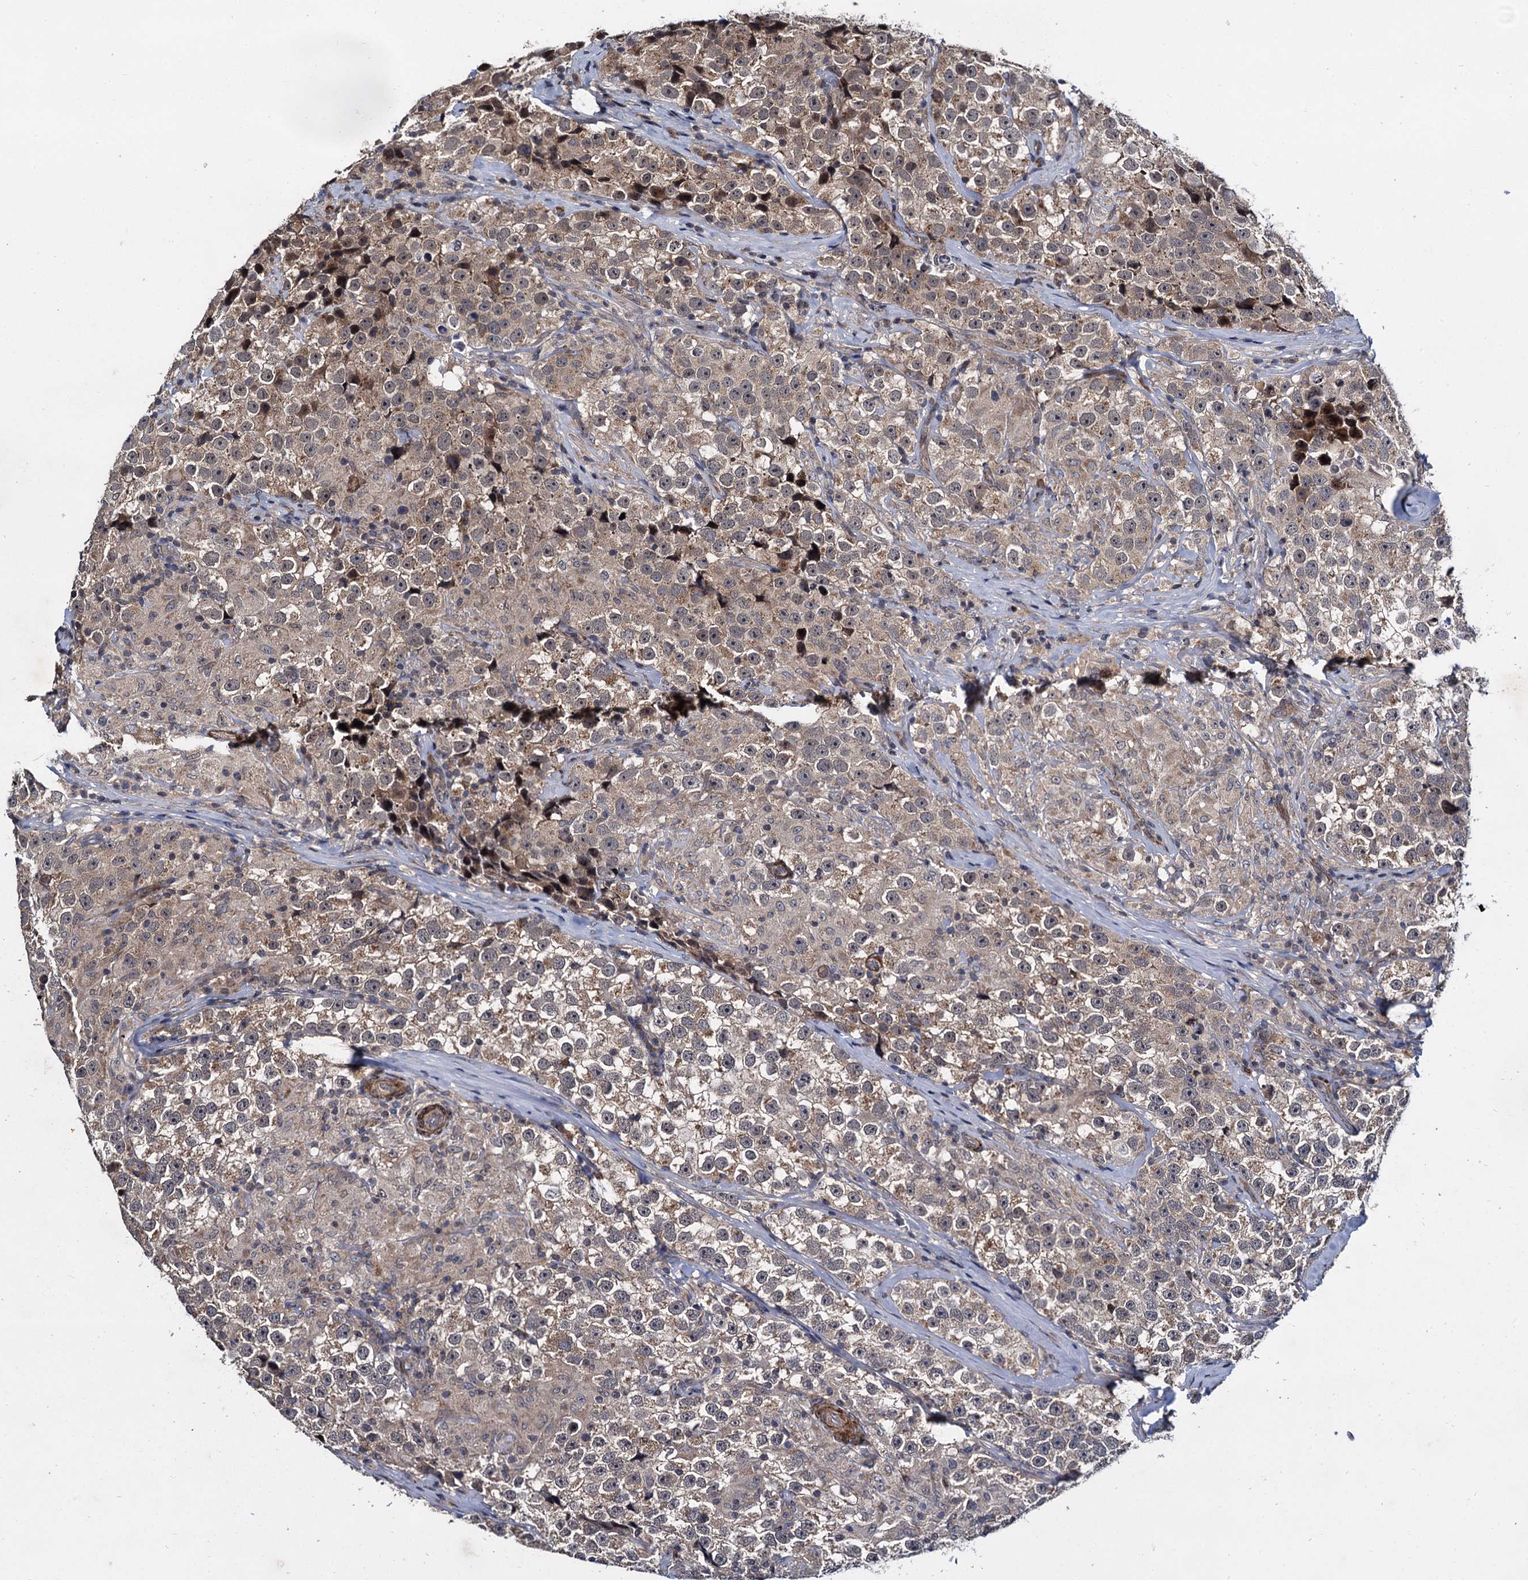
{"staining": {"intensity": "weak", "quantity": ">75%", "location": "cytoplasmic/membranous"}, "tissue": "testis cancer", "cell_type": "Tumor cells", "image_type": "cancer", "snomed": [{"axis": "morphology", "description": "Seminoma, NOS"}, {"axis": "topography", "description": "Testis"}], "caption": "Testis cancer (seminoma) stained for a protein displays weak cytoplasmic/membranous positivity in tumor cells. (Stains: DAB (3,3'-diaminobenzidine) in brown, nuclei in blue, Microscopy: brightfield microscopy at high magnification).", "gene": "ARHGAP42", "patient": {"sex": "male", "age": 46}}